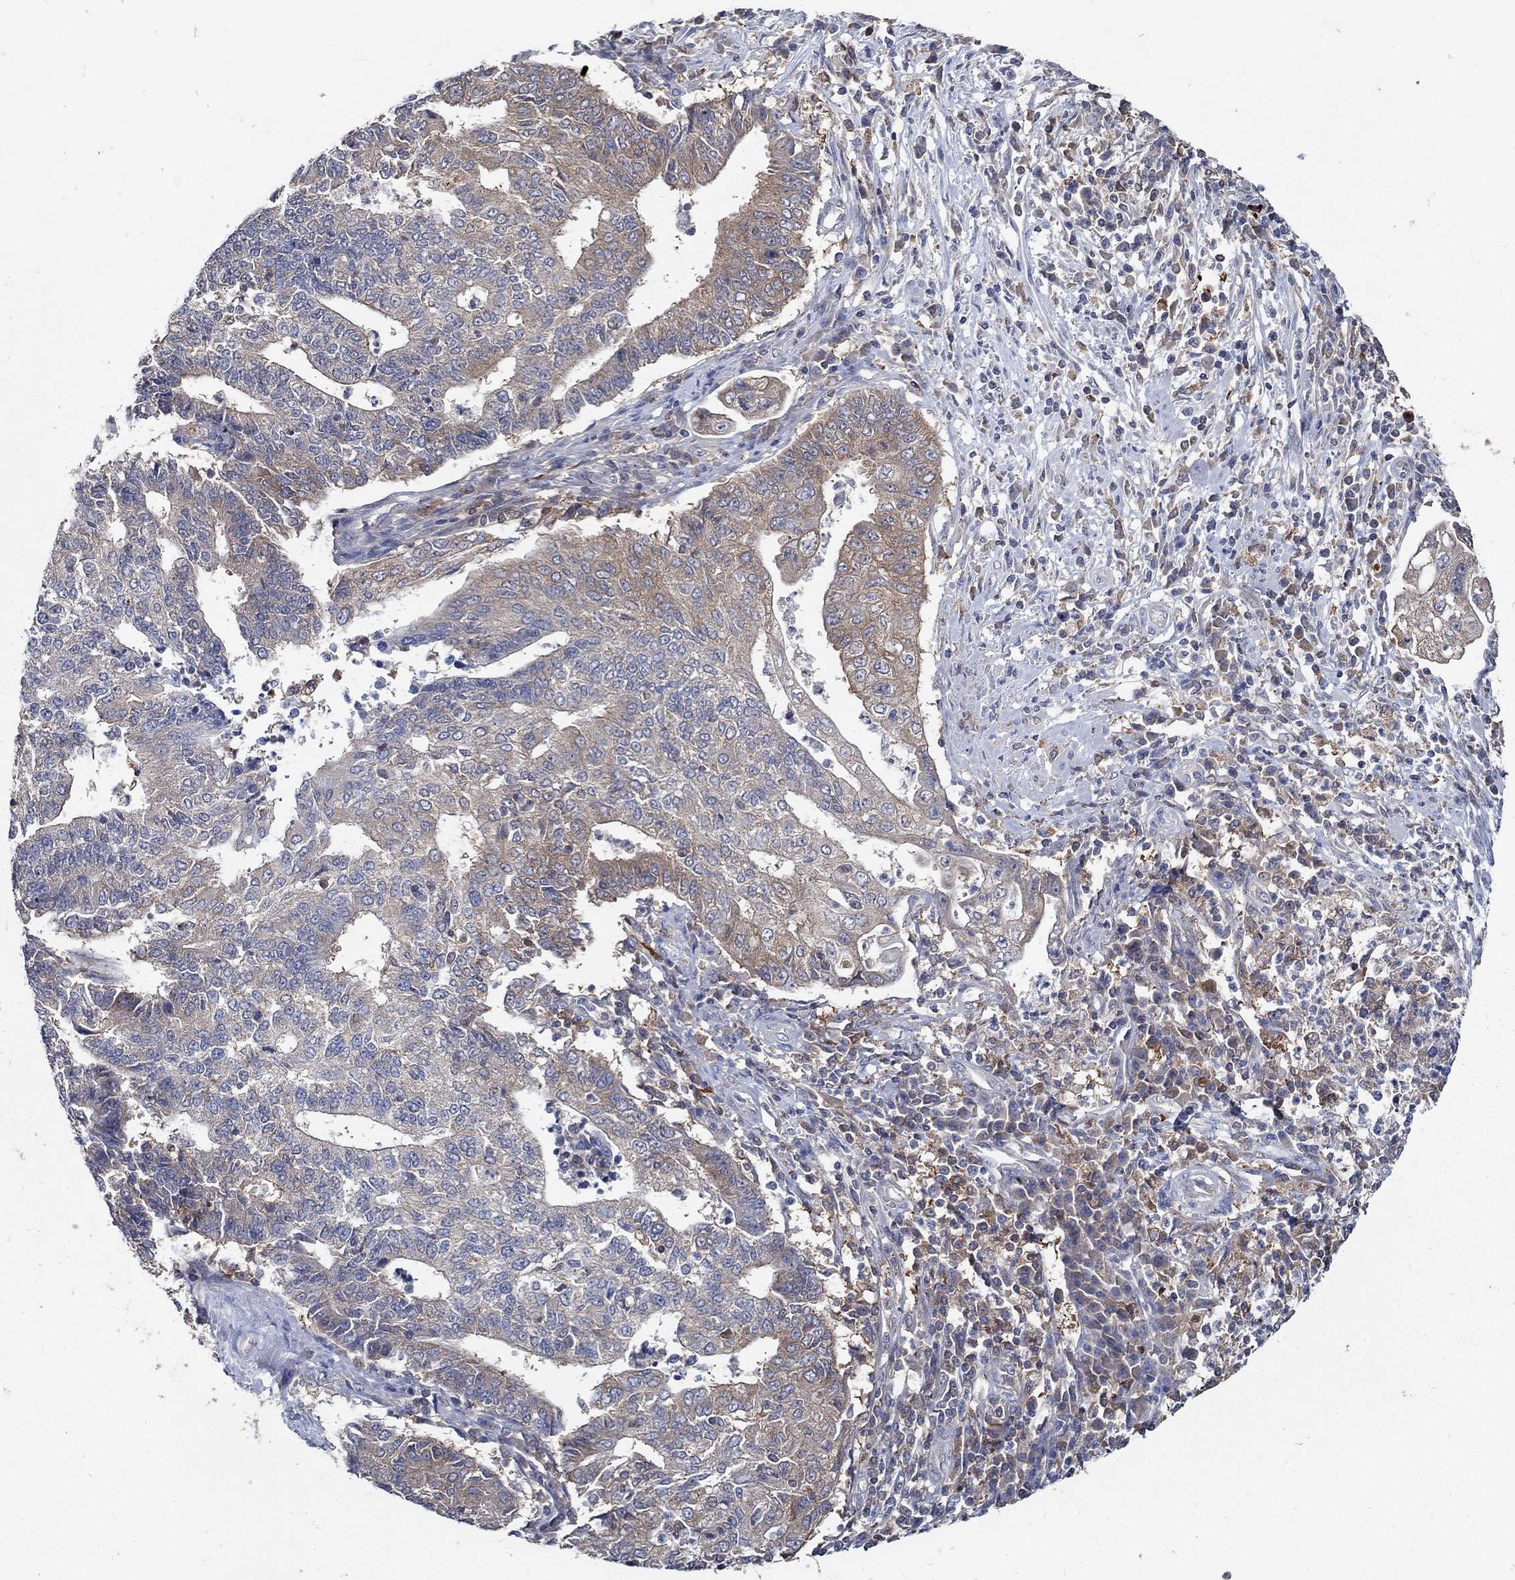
{"staining": {"intensity": "moderate", "quantity": "<25%", "location": "cytoplasmic/membranous"}, "tissue": "endometrial cancer", "cell_type": "Tumor cells", "image_type": "cancer", "snomed": [{"axis": "morphology", "description": "Adenocarcinoma, NOS"}, {"axis": "topography", "description": "Uterus"}, {"axis": "topography", "description": "Endometrium"}], "caption": "Endometrial cancer (adenocarcinoma) tissue demonstrates moderate cytoplasmic/membranous expression in approximately <25% of tumor cells (Stains: DAB in brown, nuclei in blue, Microscopy: brightfield microscopy at high magnification).", "gene": "MTHFR", "patient": {"sex": "female", "age": 54}}